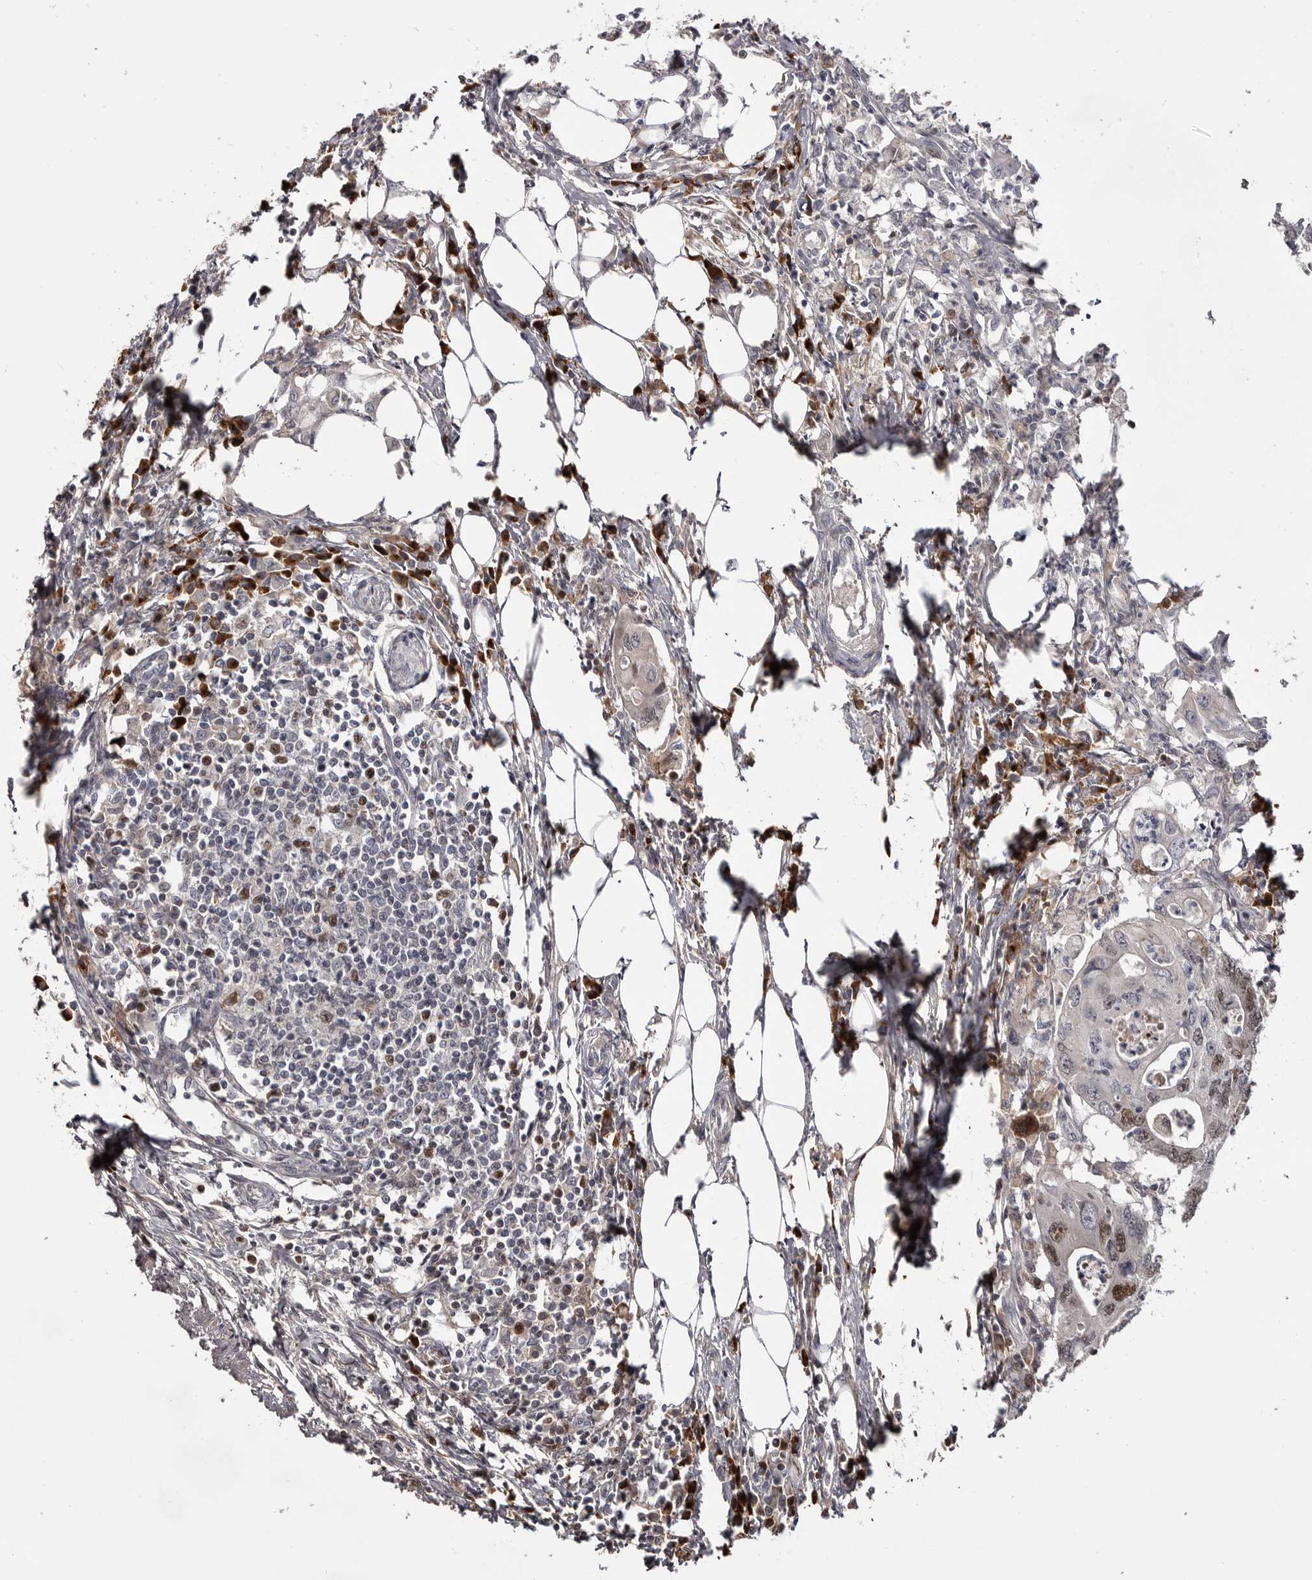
{"staining": {"intensity": "weak", "quantity": "<25%", "location": "nuclear"}, "tissue": "colorectal cancer", "cell_type": "Tumor cells", "image_type": "cancer", "snomed": [{"axis": "morphology", "description": "Adenocarcinoma, NOS"}, {"axis": "topography", "description": "Colon"}], "caption": "IHC of human colorectal cancer demonstrates no expression in tumor cells.", "gene": "ZNF277", "patient": {"sex": "male", "age": 71}}